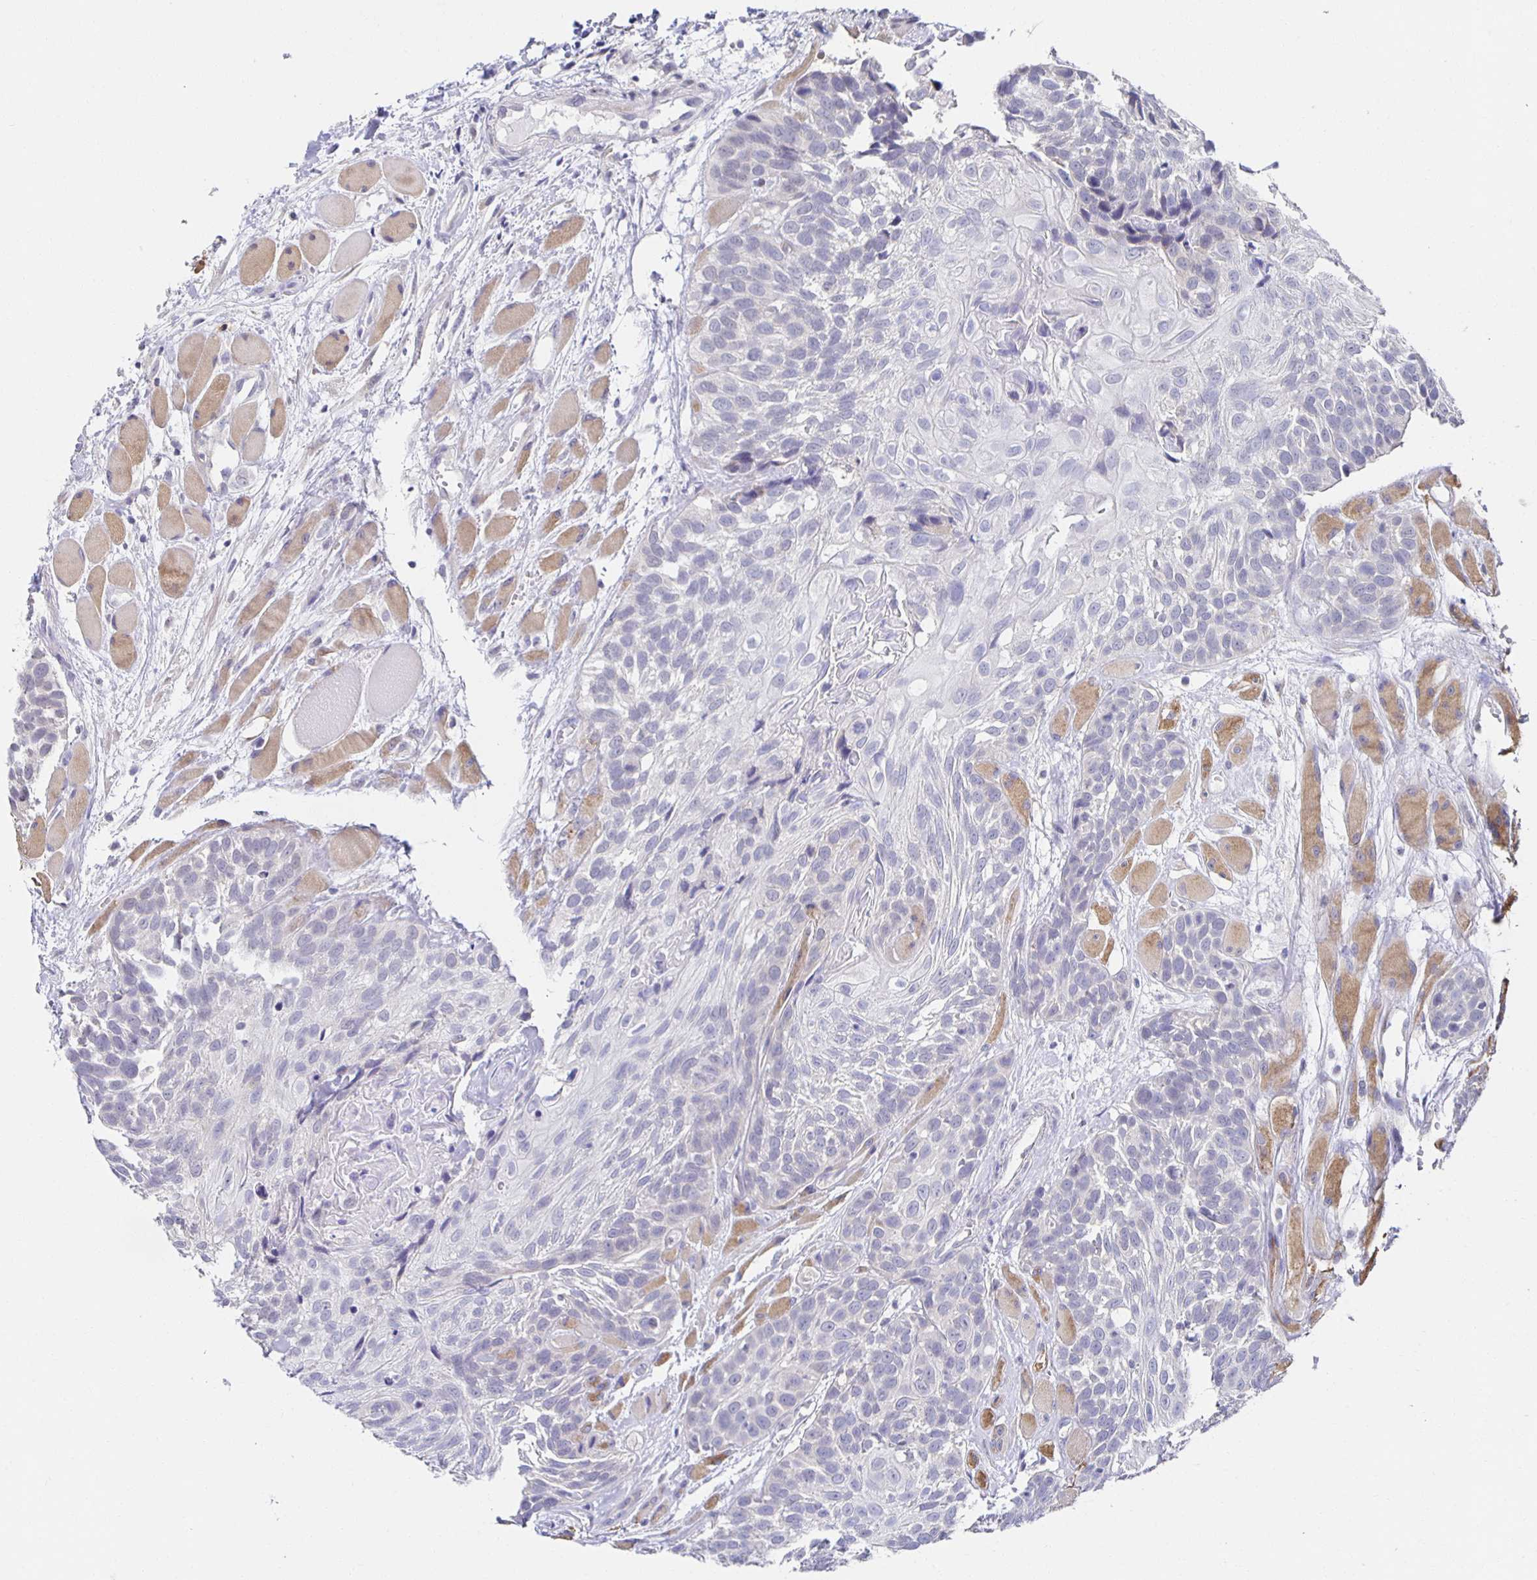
{"staining": {"intensity": "negative", "quantity": "none", "location": "none"}, "tissue": "head and neck cancer", "cell_type": "Tumor cells", "image_type": "cancer", "snomed": [{"axis": "morphology", "description": "Squamous cell carcinoma, NOS"}, {"axis": "topography", "description": "Head-Neck"}], "caption": "This is an IHC photomicrograph of human head and neck cancer (squamous cell carcinoma). There is no positivity in tumor cells.", "gene": "BAD", "patient": {"sex": "female", "age": 50}}